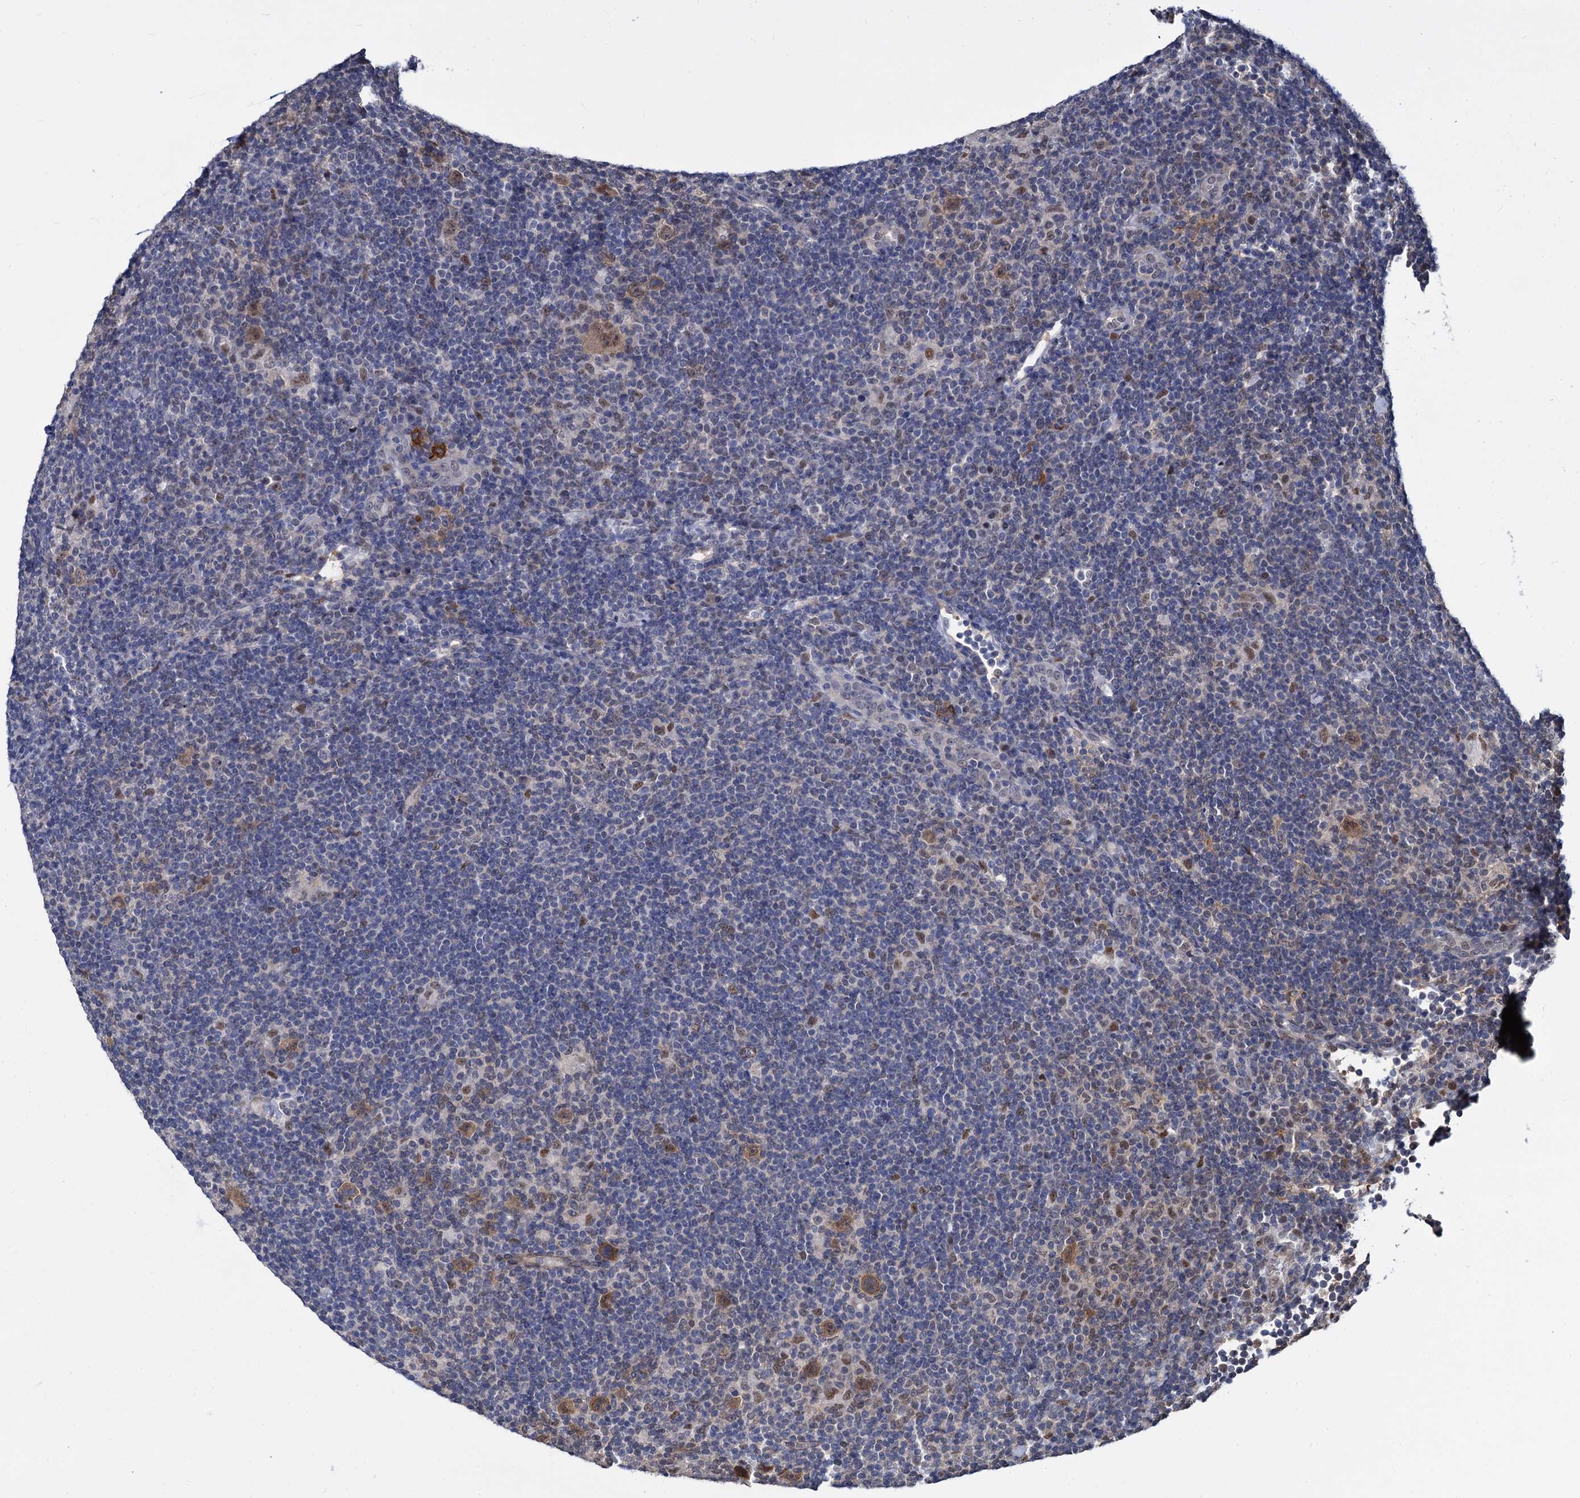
{"staining": {"intensity": "moderate", "quantity": ">75%", "location": "cytoplasmic/membranous,nuclear"}, "tissue": "lymphoma", "cell_type": "Tumor cells", "image_type": "cancer", "snomed": [{"axis": "morphology", "description": "Hodgkin's disease, NOS"}, {"axis": "topography", "description": "Lymph node"}], "caption": "Brown immunohistochemical staining in human Hodgkin's disease reveals moderate cytoplasmic/membranous and nuclear positivity in about >75% of tumor cells.", "gene": "PSMD4", "patient": {"sex": "female", "age": 57}}